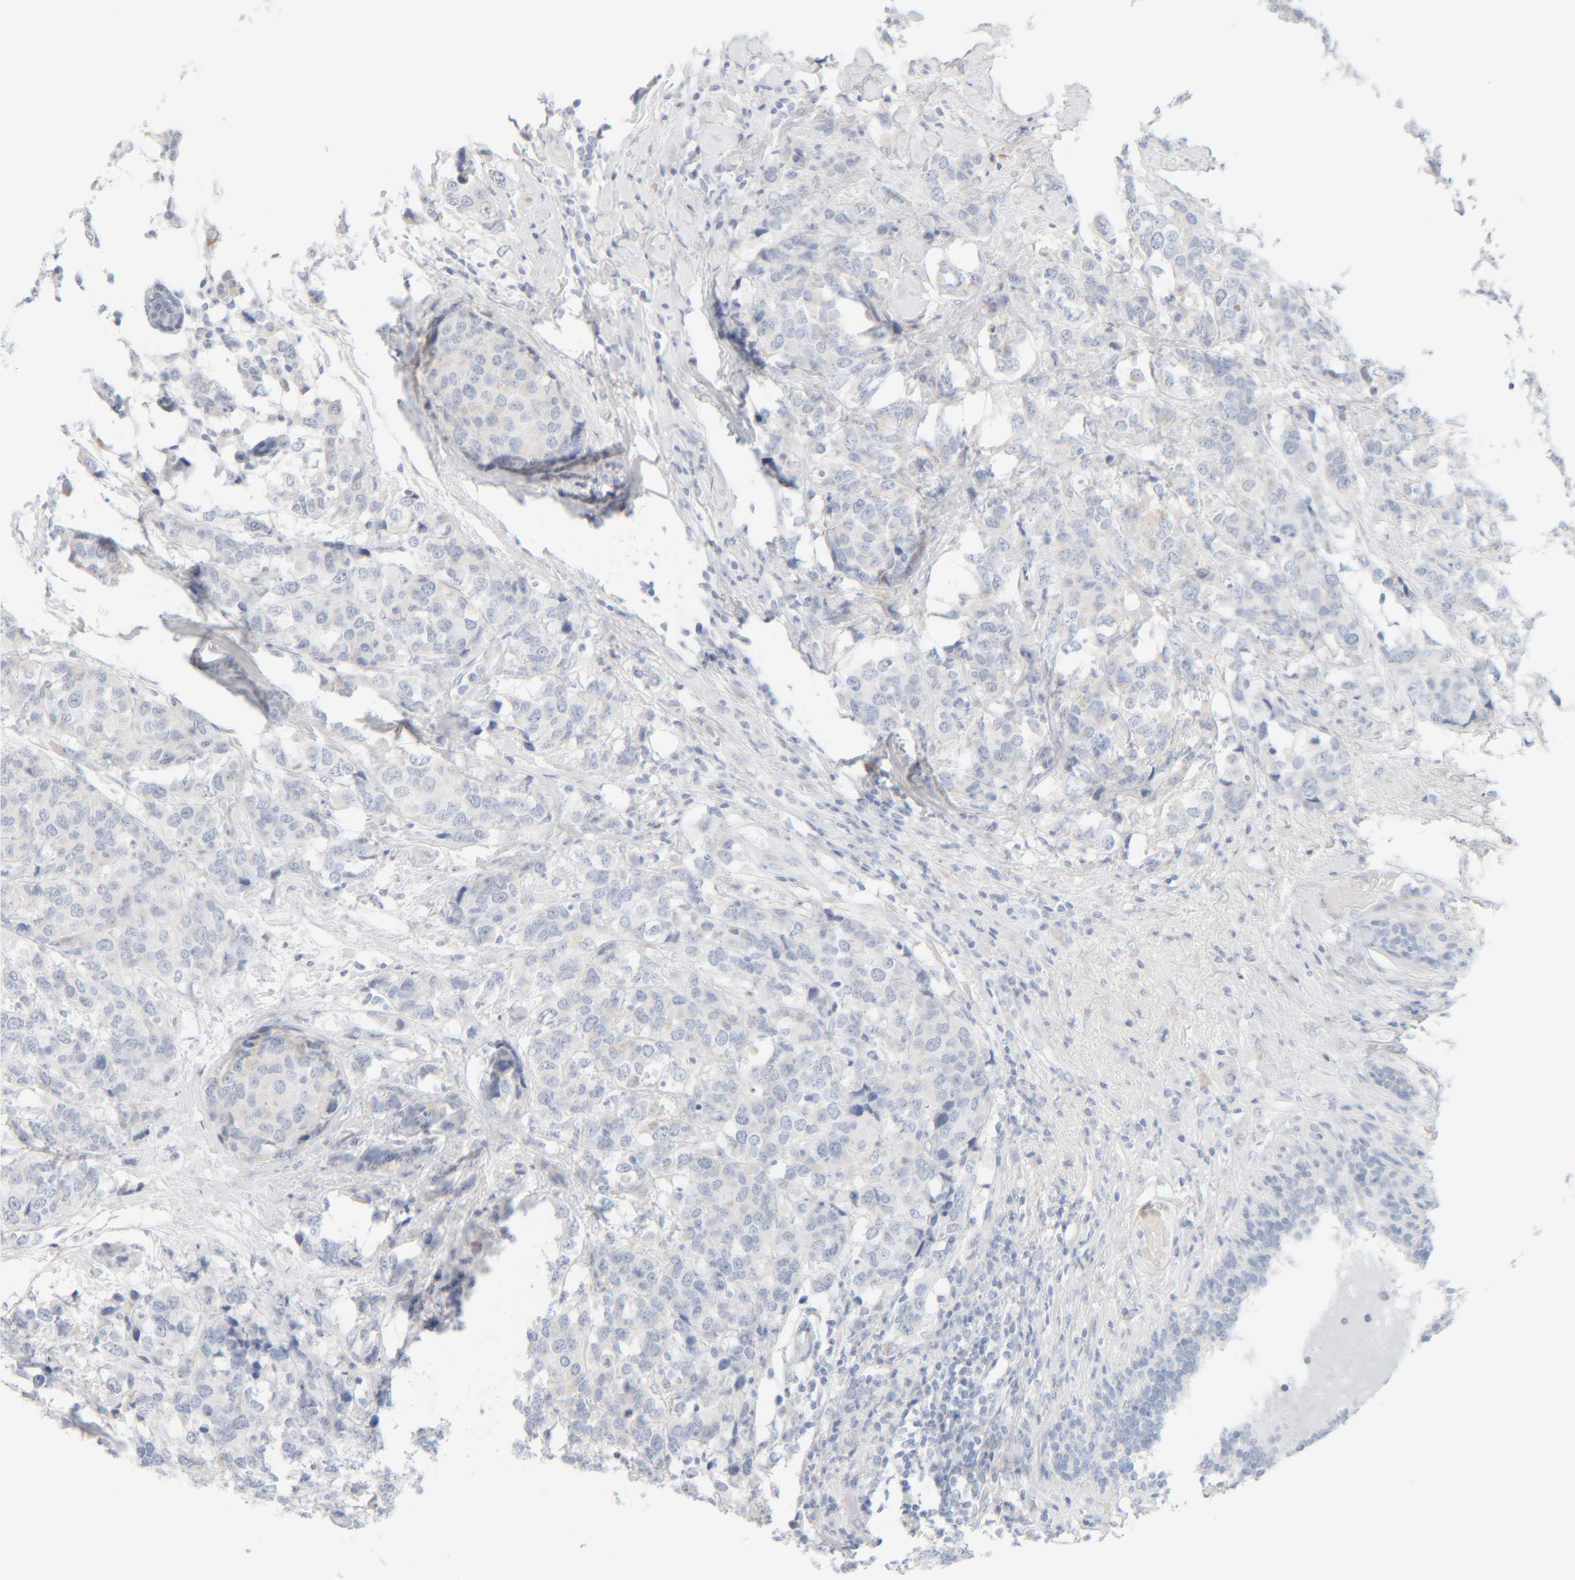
{"staining": {"intensity": "negative", "quantity": "none", "location": "none"}, "tissue": "breast cancer", "cell_type": "Tumor cells", "image_type": "cancer", "snomed": [{"axis": "morphology", "description": "Lobular carcinoma"}, {"axis": "topography", "description": "Breast"}], "caption": "Tumor cells show no significant staining in breast cancer. (Brightfield microscopy of DAB (3,3'-diaminobenzidine) IHC at high magnification).", "gene": "RIDA", "patient": {"sex": "female", "age": 59}}